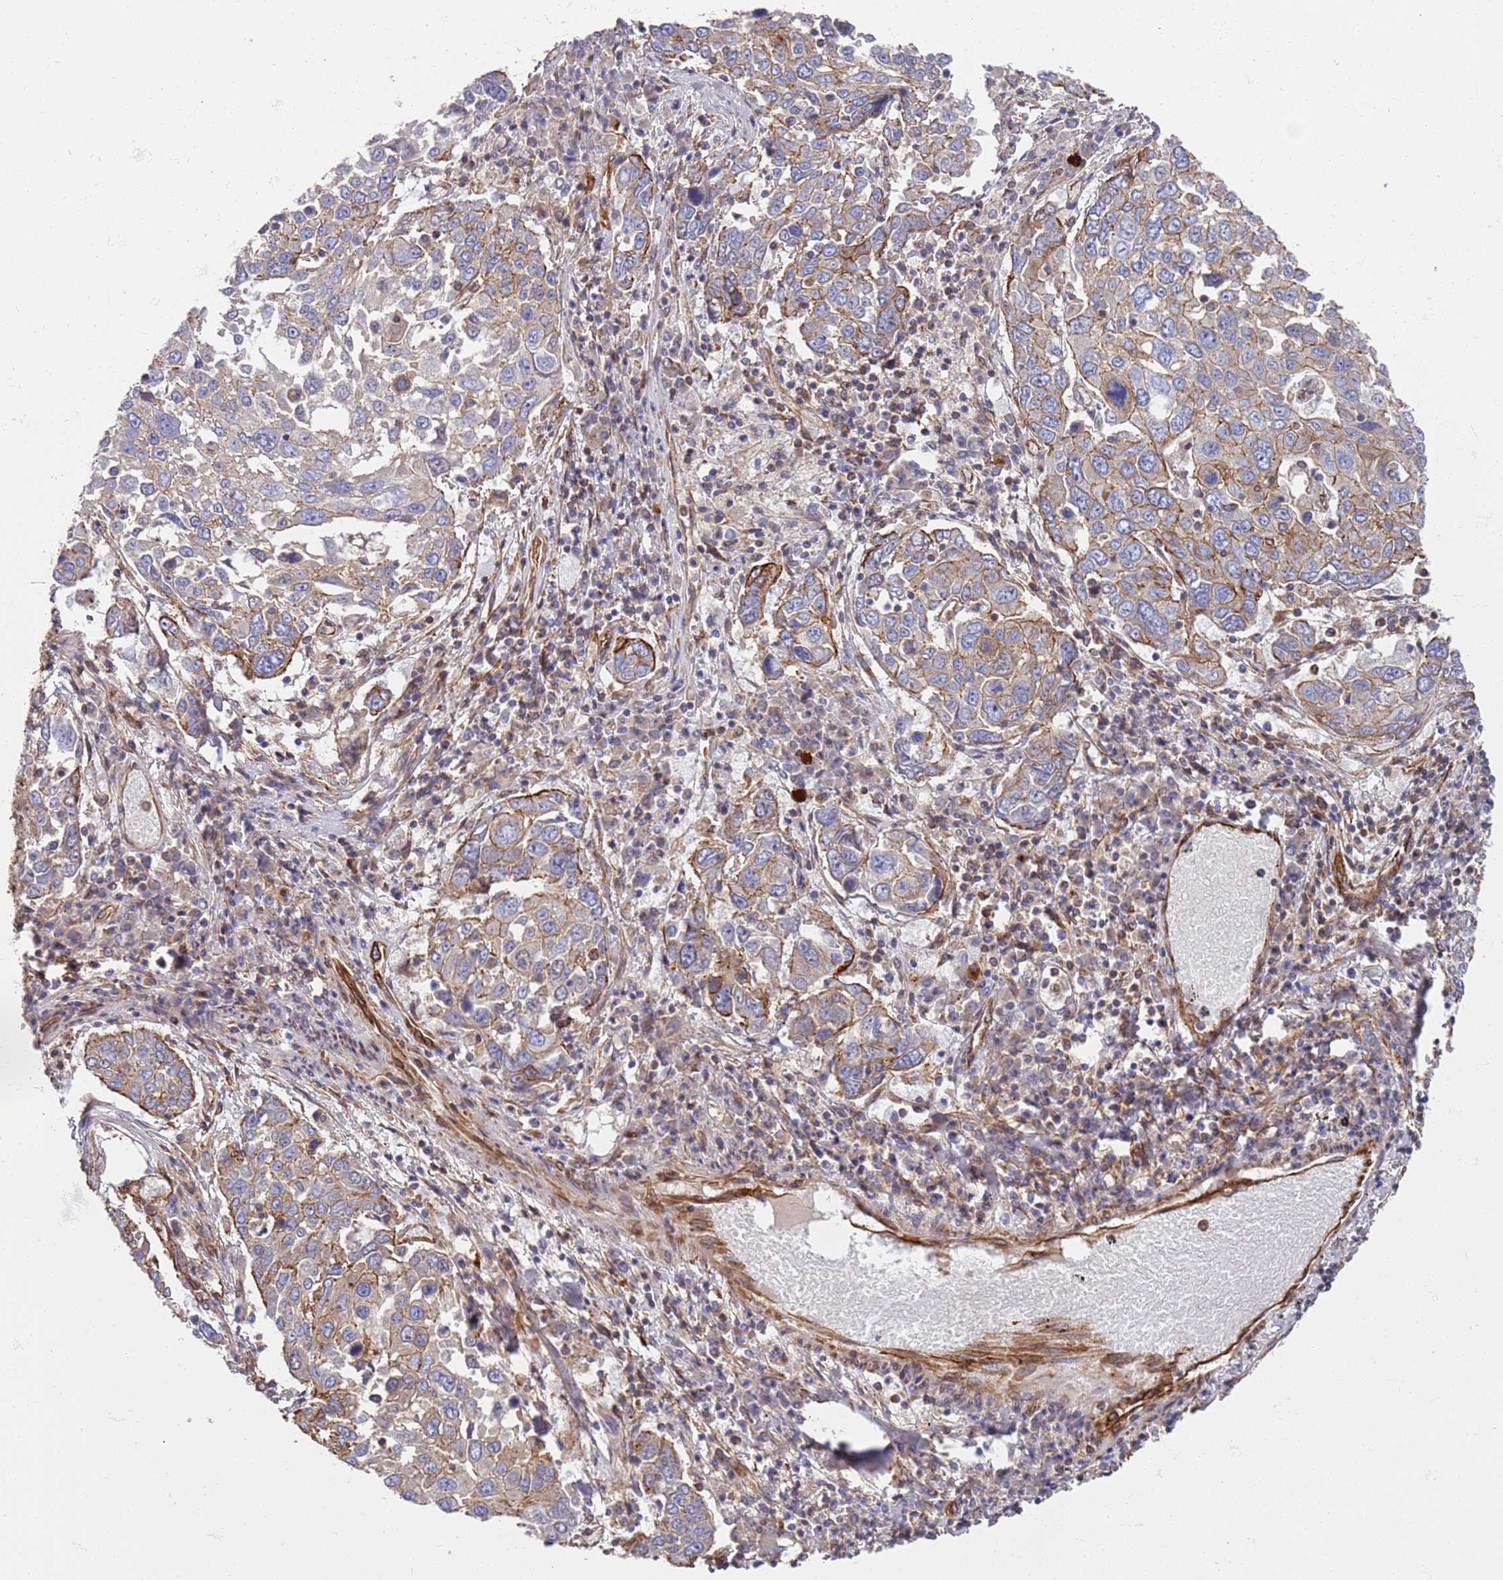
{"staining": {"intensity": "weak", "quantity": "<25%", "location": "cytoplasmic/membranous"}, "tissue": "lung cancer", "cell_type": "Tumor cells", "image_type": "cancer", "snomed": [{"axis": "morphology", "description": "Squamous cell carcinoma, NOS"}, {"axis": "topography", "description": "Lung"}], "caption": "High power microscopy photomicrograph of an IHC photomicrograph of squamous cell carcinoma (lung), revealing no significant staining in tumor cells.", "gene": "JAKMIP2", "patient": {"sex": "male", "age": 65}}